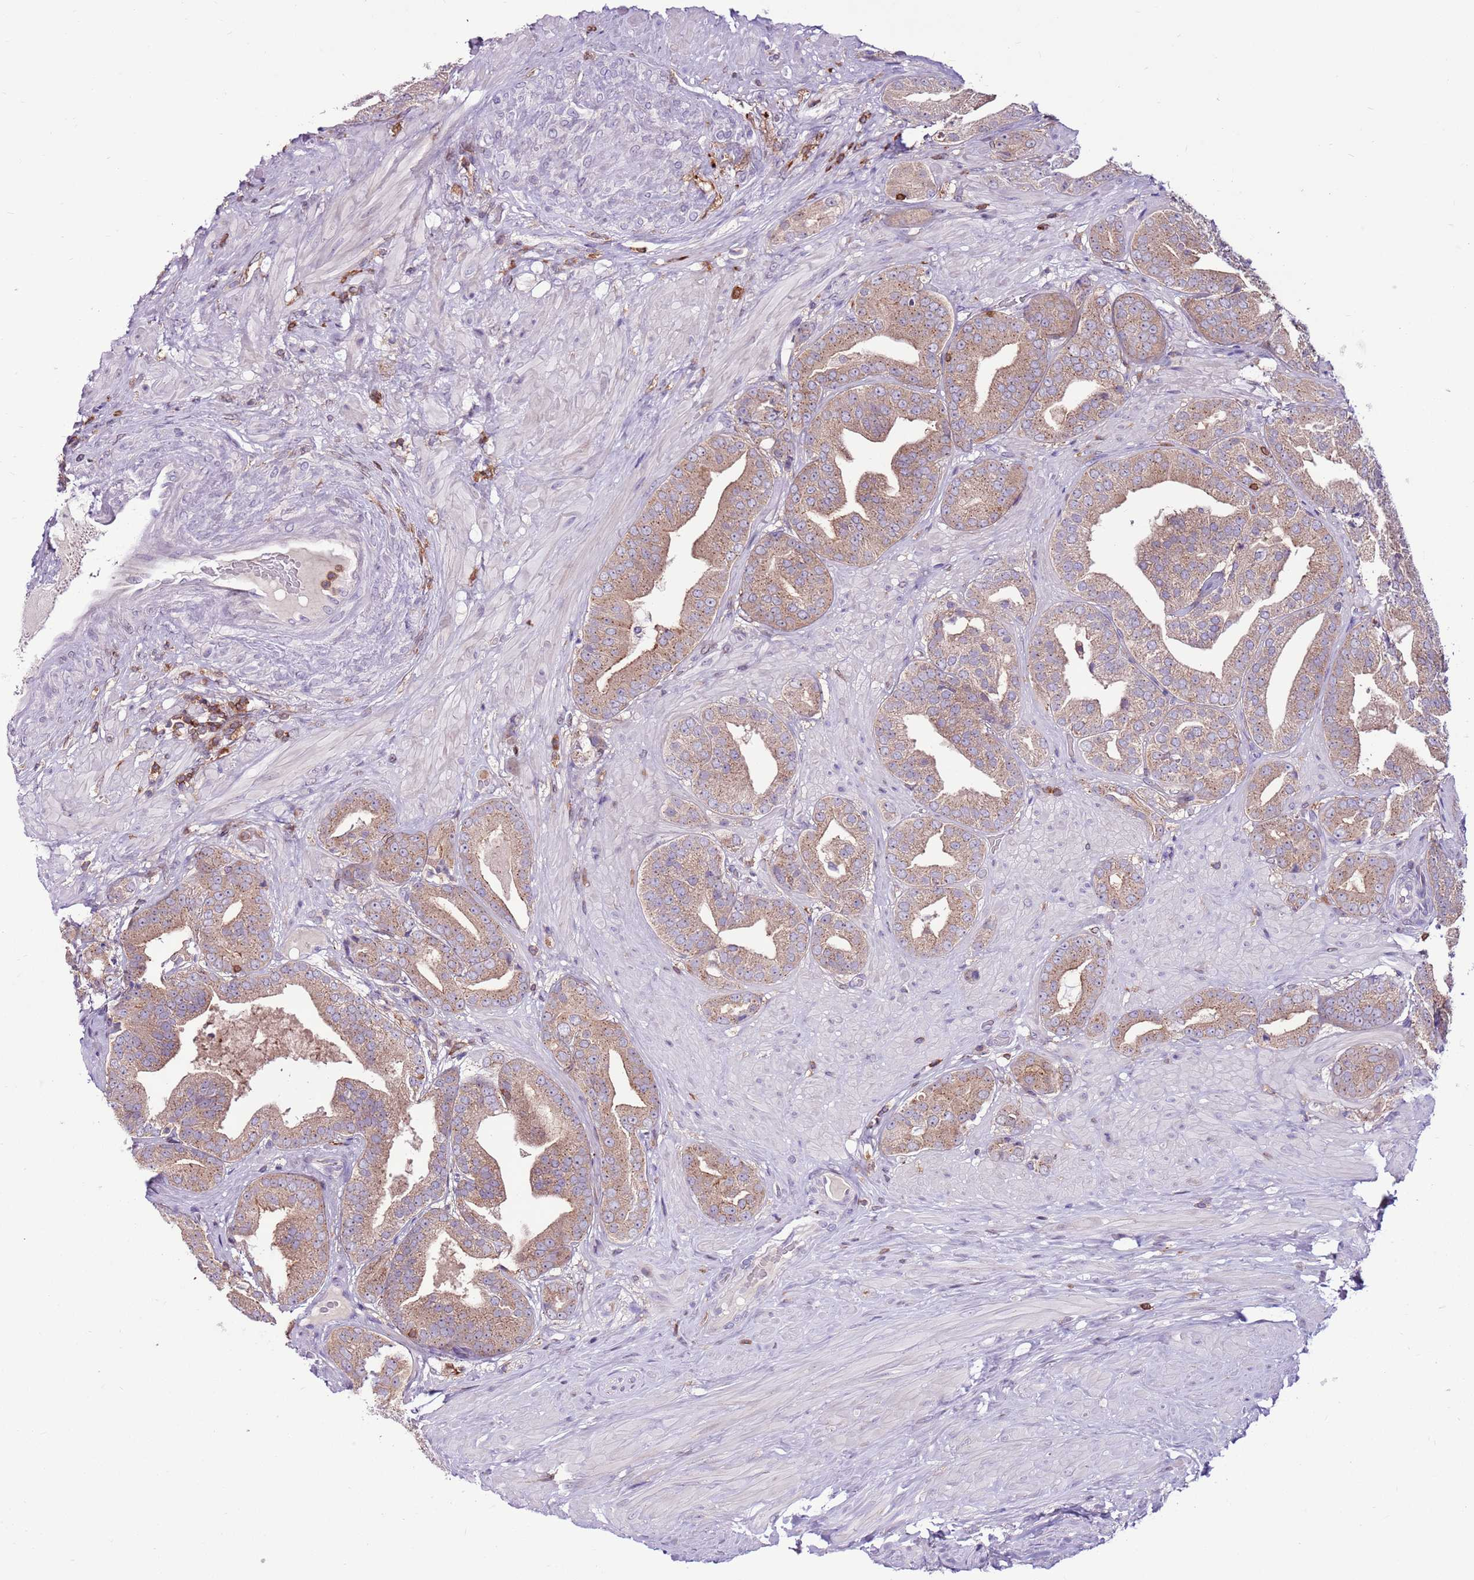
{"staining": {"intensity": "moderate", "quantity": ">75%", "location": "cytoplasmic/membranous"}, "tissue": "prostate cancer", "cell_type": "Tumor cells", "image_type": "cancer", "snomed": [{"axis": "morphology", "description": "Adenocarcinoma, High grade"}, {"axis": "topography", "description": "Prostate"}], "caption": "This histopathology image reveals IHC staining of human adenocarcinoma (high-grade) (prostate), with medium moderate cytoplasmic/membranous expression in approximately >75% of tumor cells.", "gene": "ZSWIM1", "patient": {"sex": "male", "age": 63}}